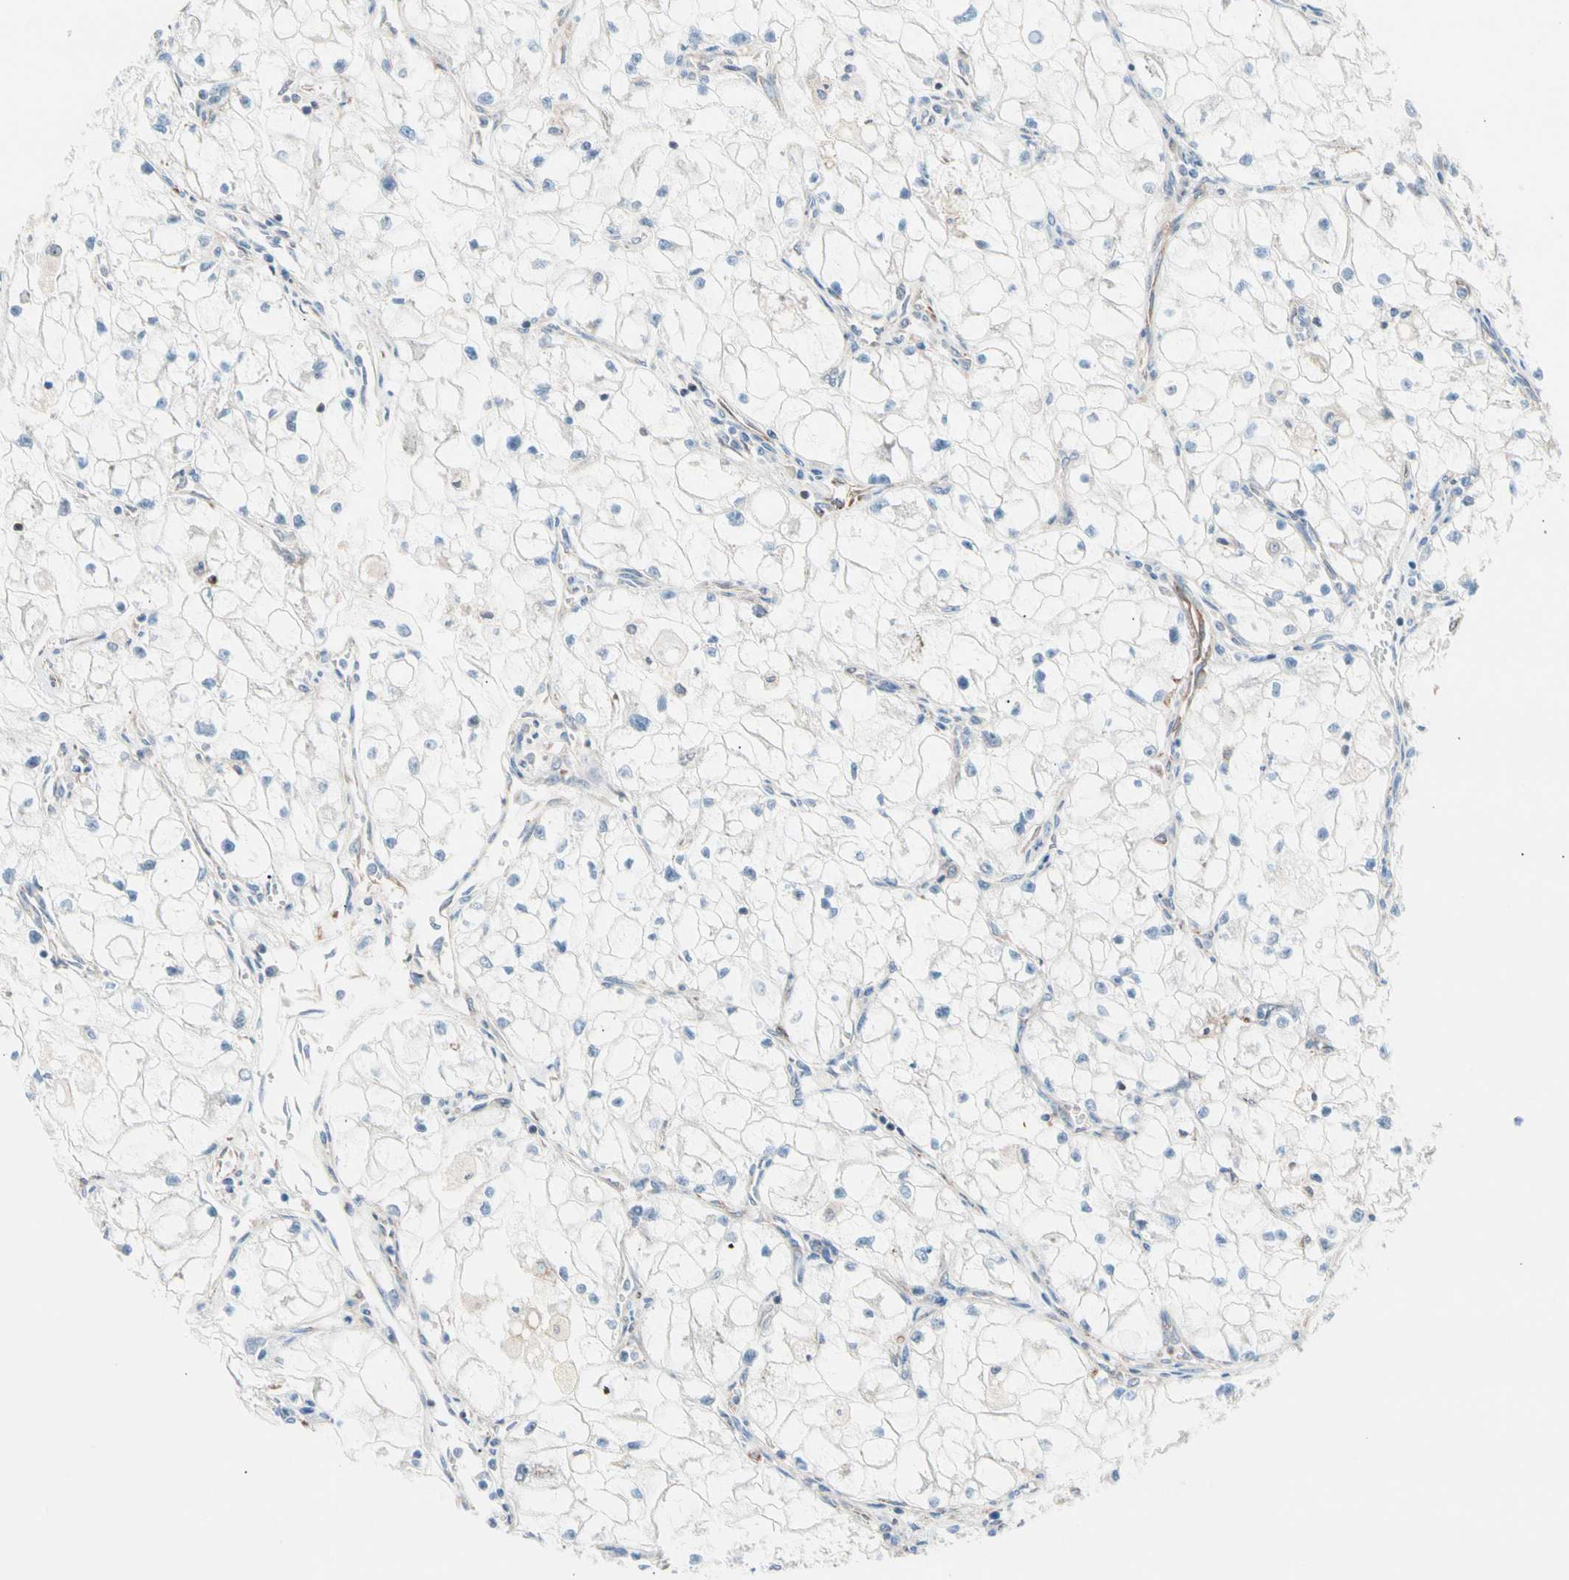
{"staining": {"intensity": "negative", "quantity": "none", "location": "none"}, "tissue": "renal cancer", "cell_type": "Tumor cells", "image_type": "cancer", "snomed": [{"axis": "morphology", "description": "Adenocarcinoma, NOS"}, {"axis": "topography", "description": "Kidney"}], "caption": "High magnification brightfield microscopy of renal cancer stained with DAB (brown) and counterstained with hematoxylin (blue): tumor cells show no significant expression. Brightfield microscopy of immunohistochemistry stained with DAB (3,3'-diaminobenzidine) (brown) and hematoxylin (blue), captured at high magnification.", "gene": "HK1", "patient": {"sex": "female", "age": 70}}